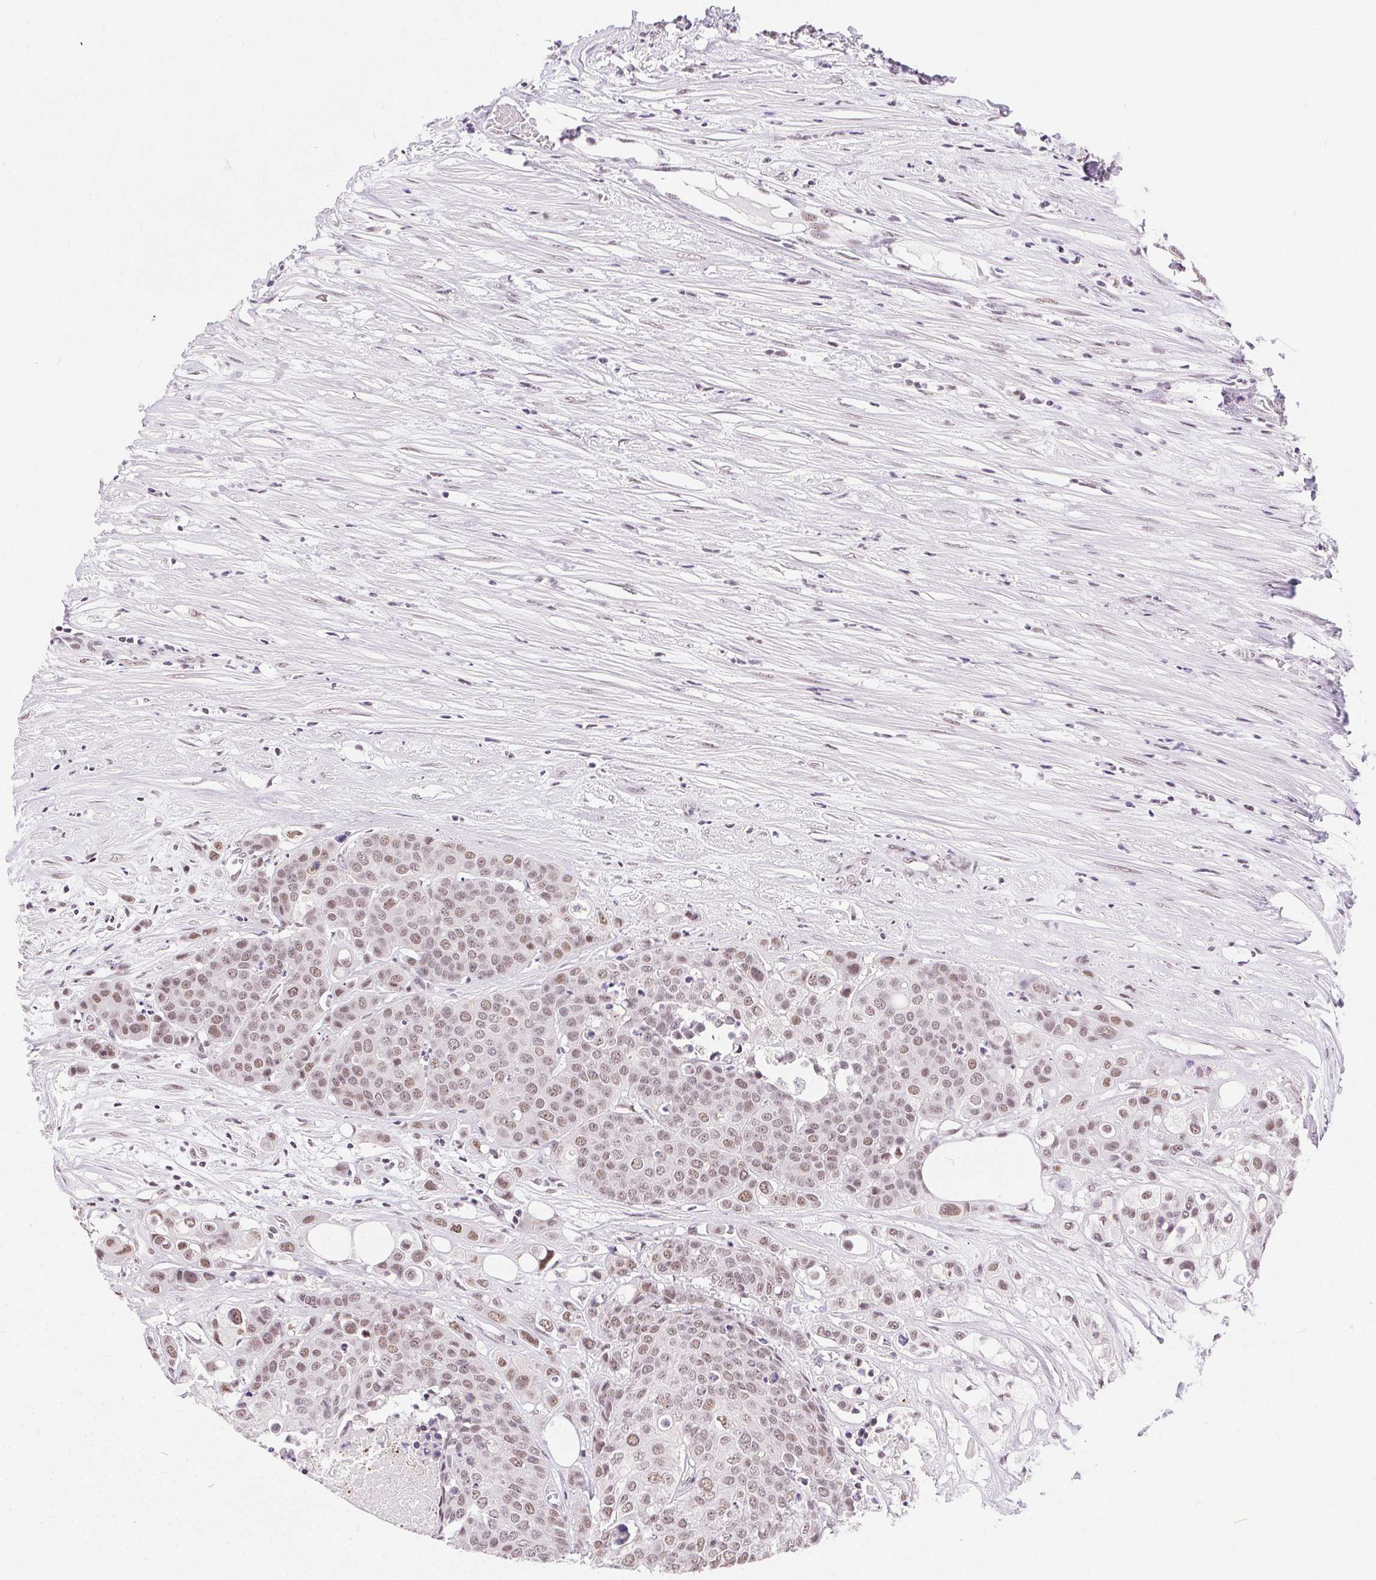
{"staining": {"intensity": "moderate", "quantity": ">75%", "location": "nuclear"}, "tissue": "carcinoid", "cell_type": "Tumor cells", "image_type": "cancer", "snomed": [{"axis": "morphology", "description": "Carcinoid, malignant, NOS"}, {"axis": "topography", "description": "Colon"}], "caption": "Carcinoid stained with a protein marker displays moderate staining in tumor cells.", "gene": "TRA2B", "patient": {"sex": "male", "age": 81}}